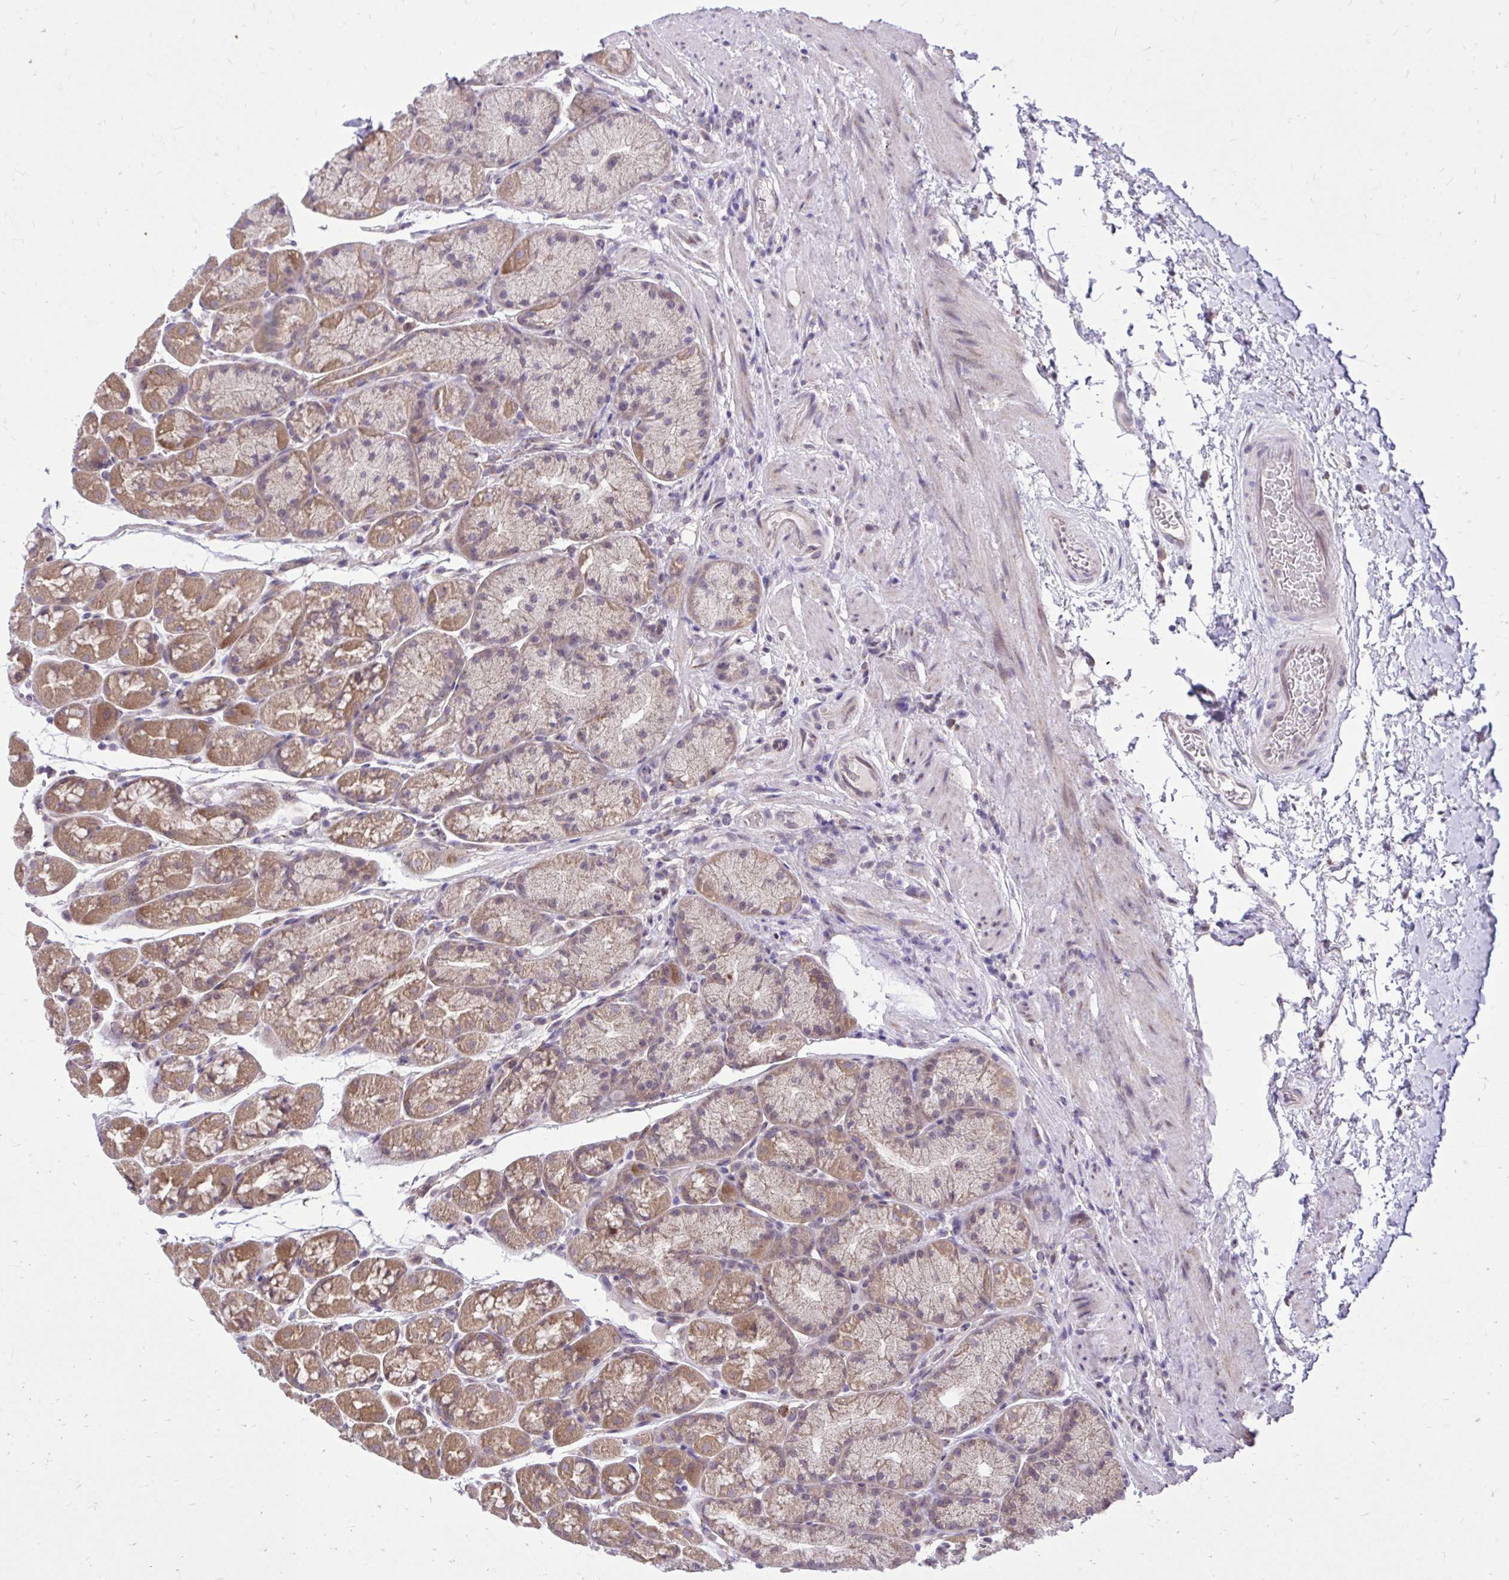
{"staining": {"intensity": "moderate", "quantity": ">75%", "location": "cytoplasmic/membranous"}, "tissue": "stomach", "cell_type": "Glandular cells", "image_type": "normal", "snomed": [{"axis": "morphology", "description": "Normal tissue, NOS"}, {"axis": "topography", "description": "Stomach, lower"}], "caption": "Normal stomach displays moderate cytoplasmic/membranous staining in approximately >75% of glandular cells, visualized by immunohistochemistry.", "gene": "CEACAM18", "patient": {"sex": "male", "age": 67}}